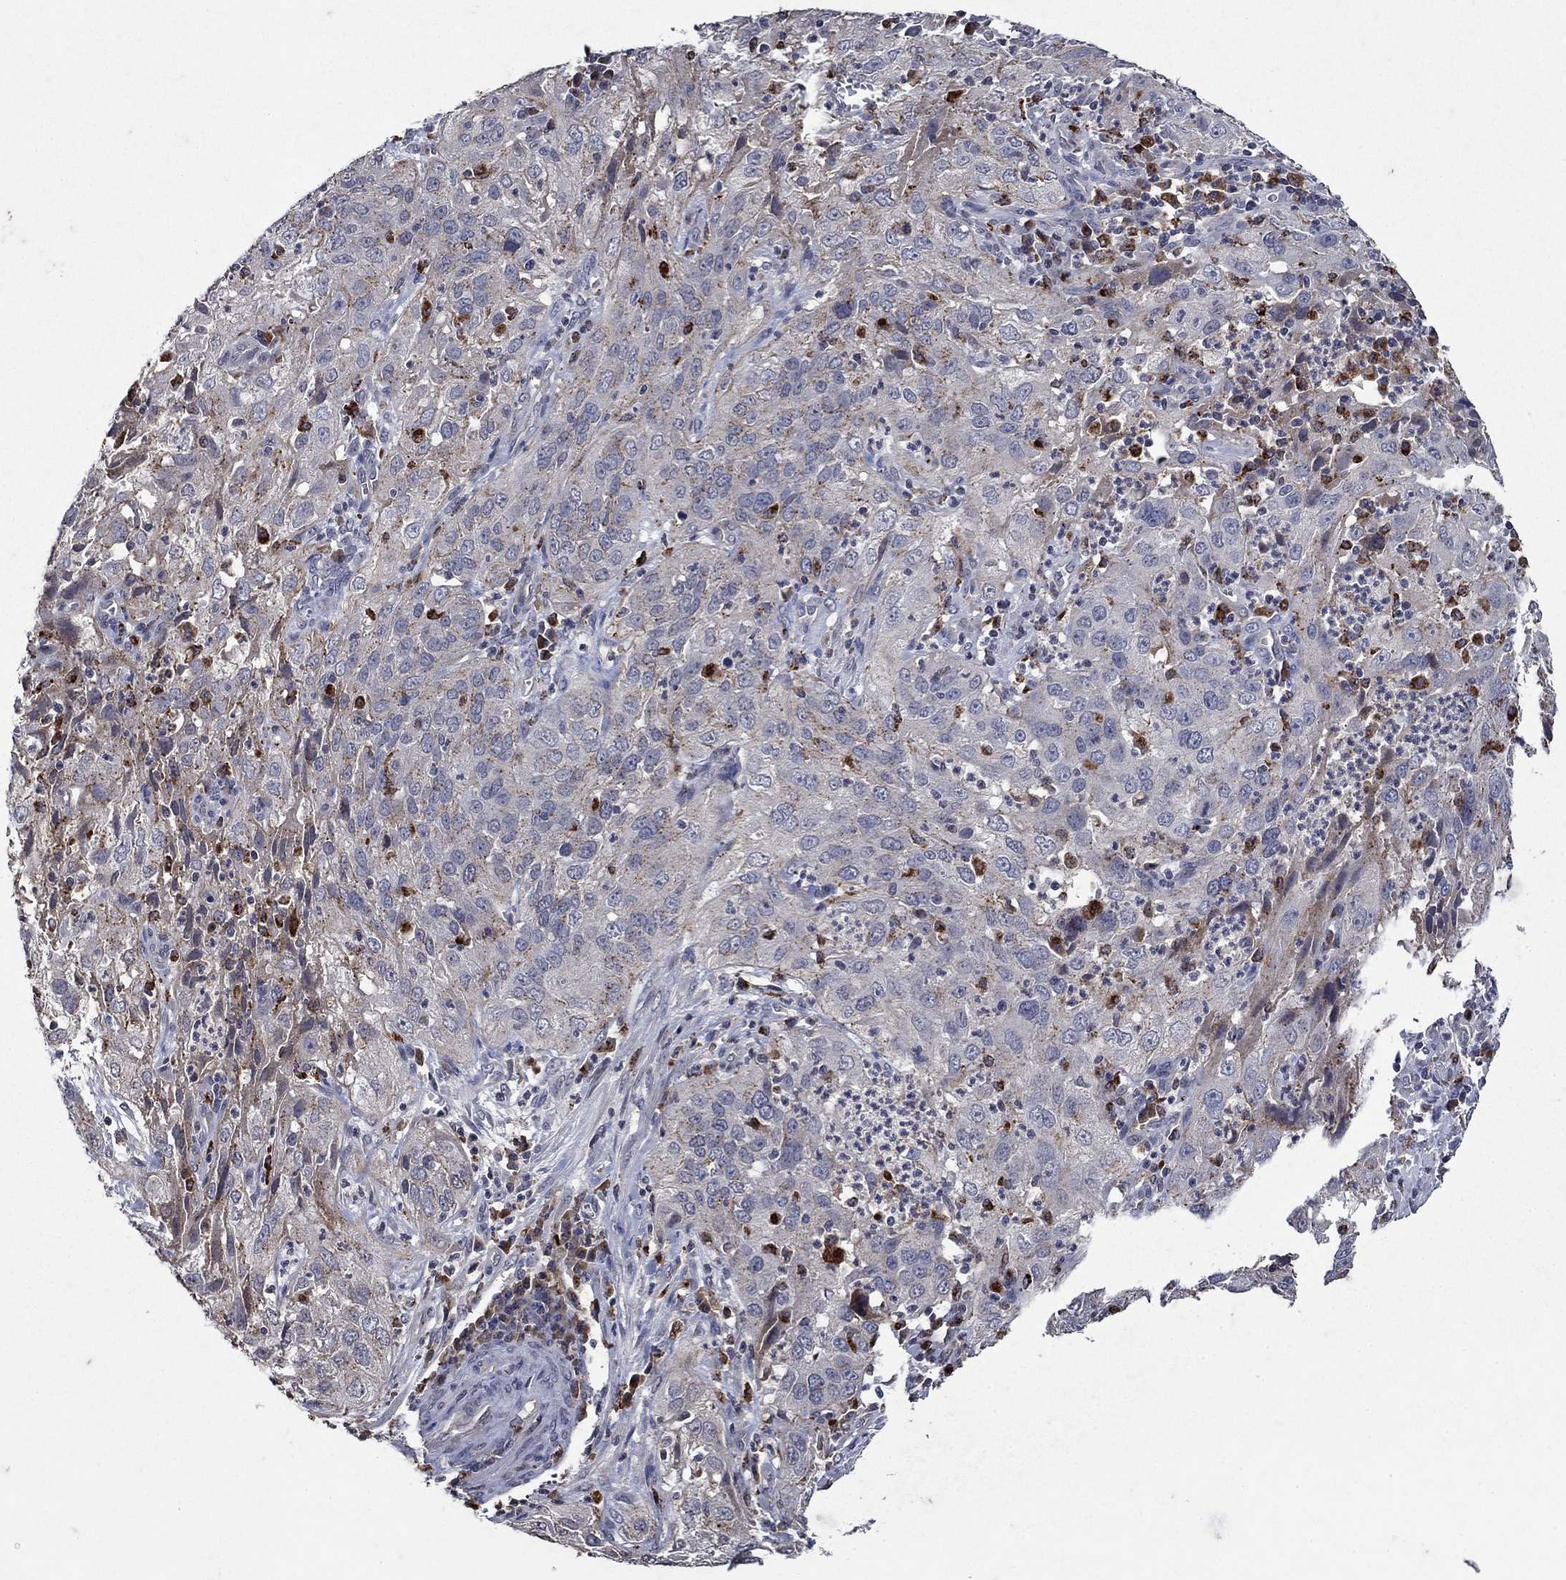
{"staining": {"intensity": "negative", "quantity": "none", "location": "none"}, "tissue": "cervical cancer", "cell_type": "Tumor cells", "image_type": "cancer", "snomed": [{"axis": "morphology", "description": "Squamous cell carcinoma, NOS"}, {"axis": "topography", "description": "Cervix"}], "caption": "Tumor cells are negative for protein expression in human cervical cancer (squamous cell carcinoma).", "gene": "NPC2", "patient": {"sex": "female", "age": 32}}